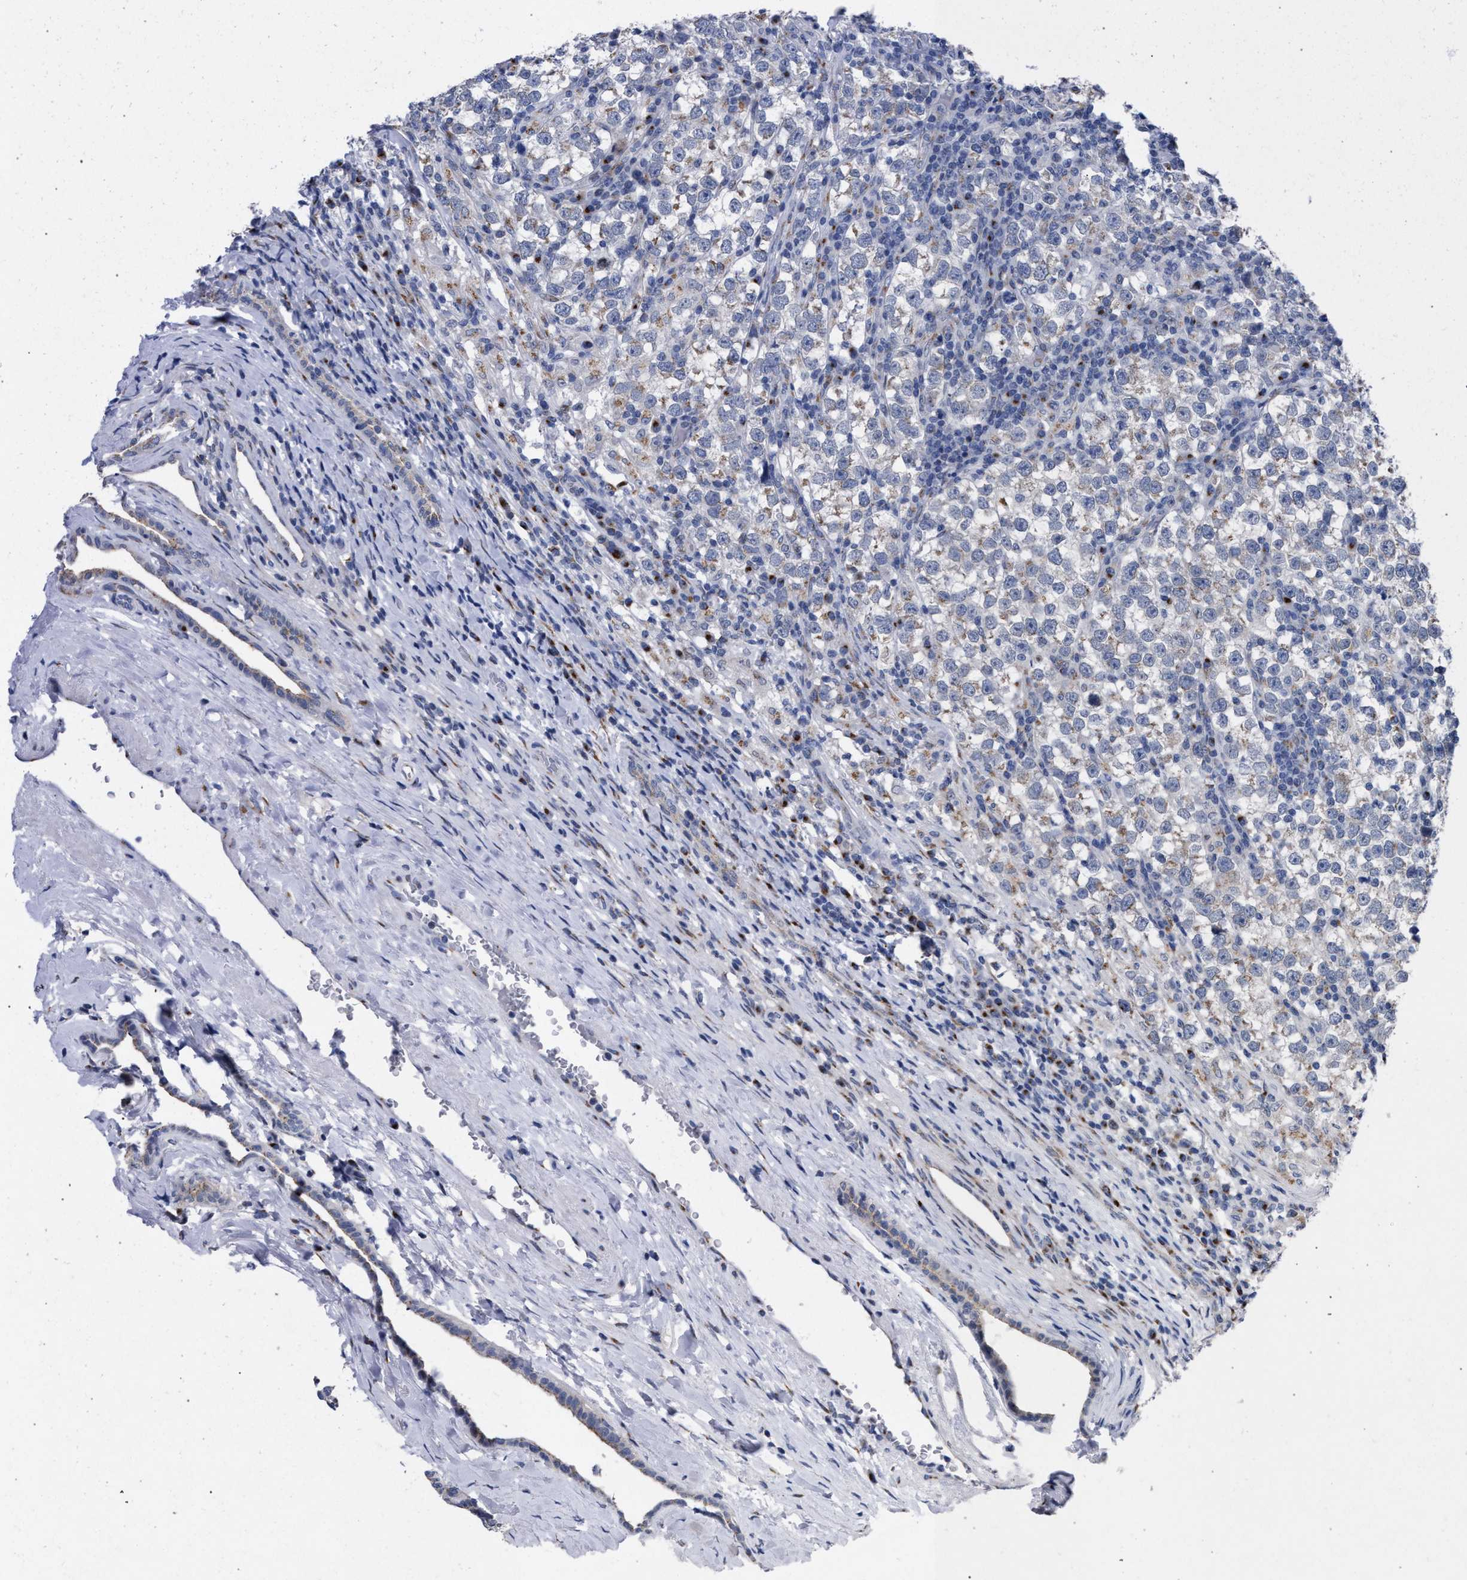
{"staining": {"intensity": "negative", "quantity": "none", "location": "none"}, "tissue": "testis cancer", "cell_type": "Tumor cells", "image_type": "cancer", "snomed": [{"axis": "morphology", "description": "Normal tissue, NOS"}, {"axis": "morphology", "description": "Seminoma, NOS"}, {"axis": "topography", "description": "Testis"}], "caption": "Image shows no significant protein expression in tumor cells of testis cancer (seminoma). Brightfield microscopy of immunohistochemistry (IHC) stained with DAB (brown) and hematoxylin (blue), captured at high magnification.", "gene": "GOLGA2", "patient": {"sex": "male", "age": 43}}